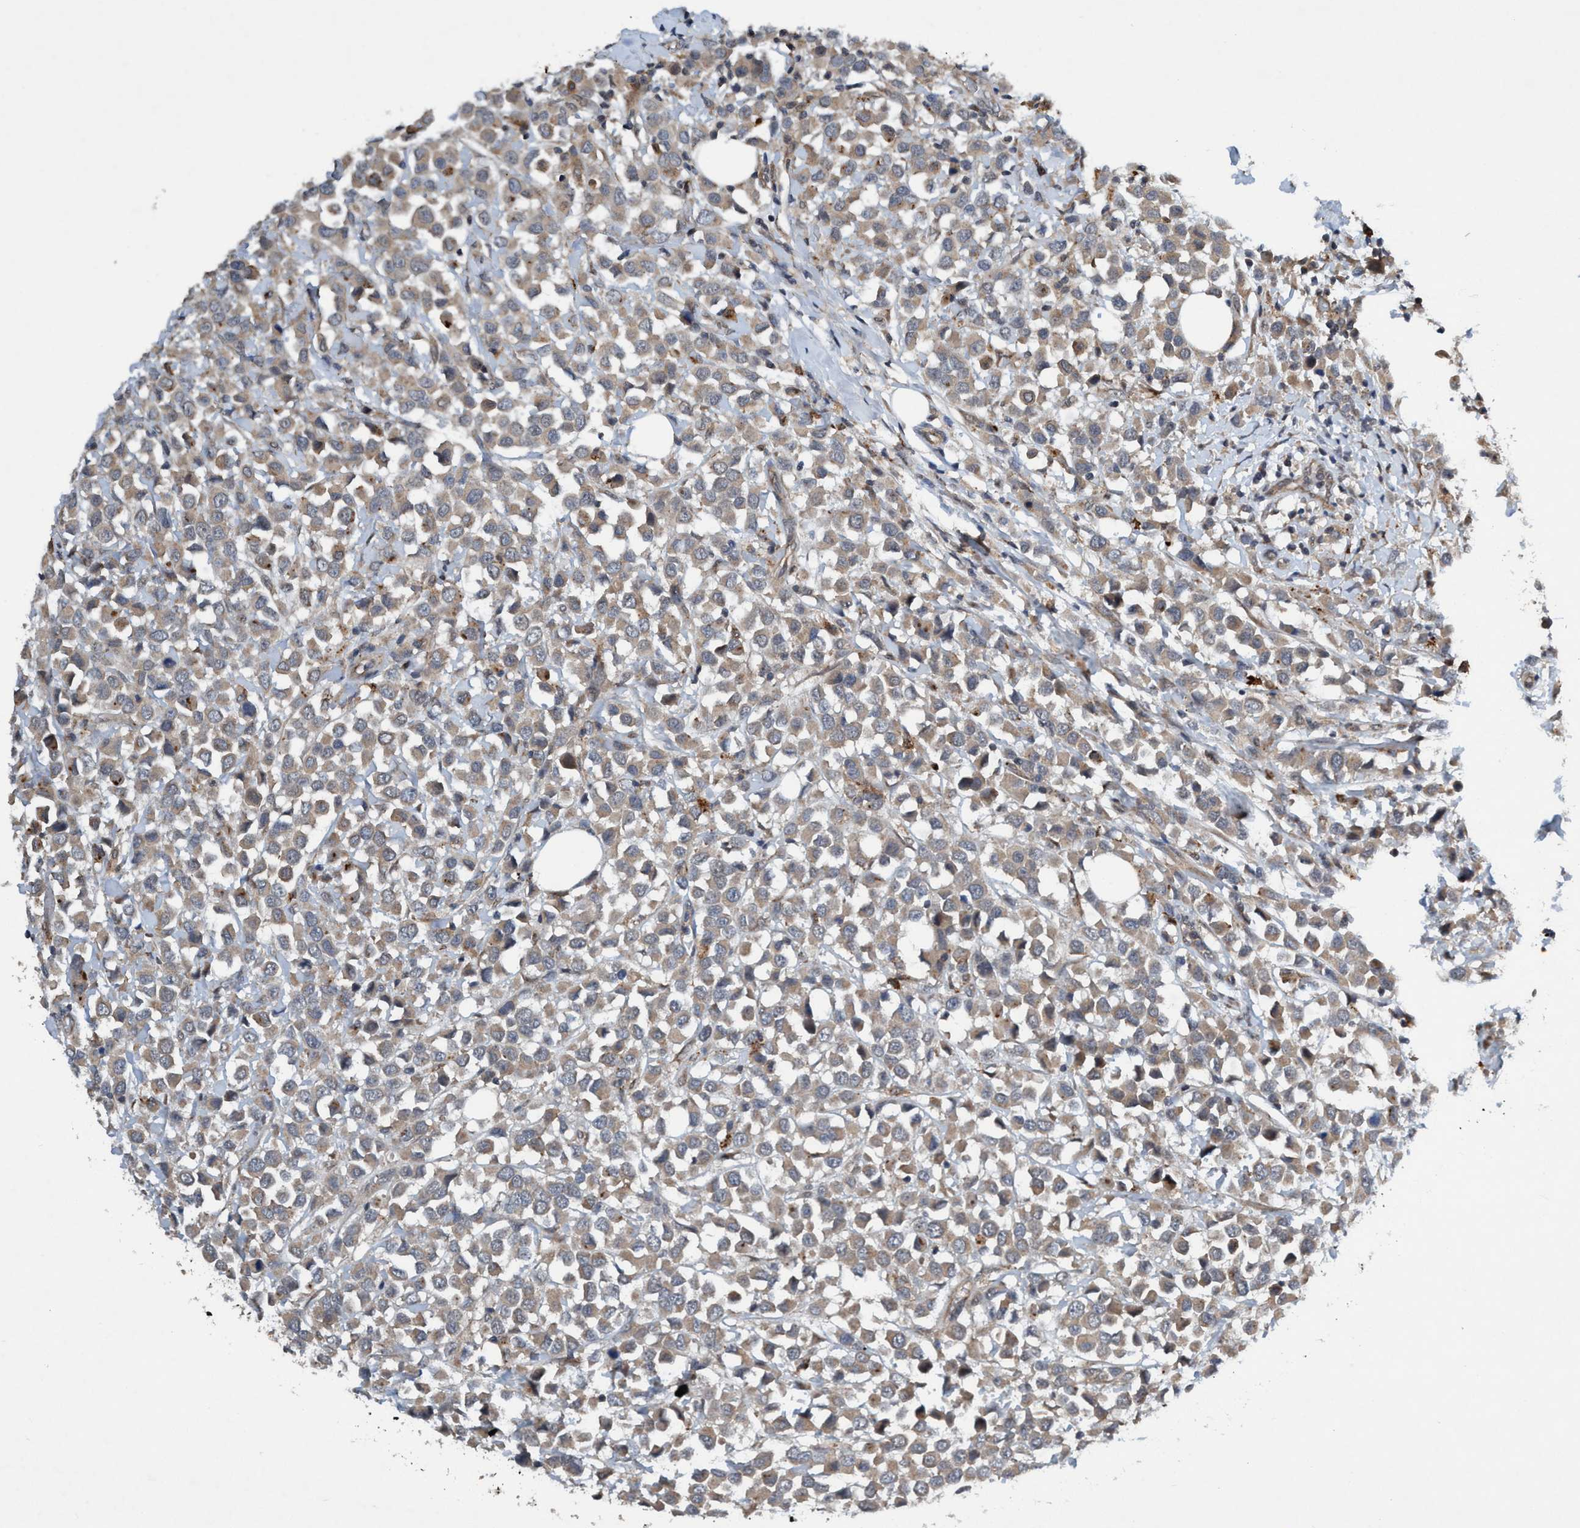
{"staining": {"intensity": "weak", "quantity": ">75%", "location": "cytoplasmic/membranous"}, "tissue": "breast cancer", "cell_type": "Tumor cells", "image_type": "cancer", "snomed": [{"axis": "morphology", "description": "Duct carcinoma"}, {"axis": "topography", "description": "Breast"}], "caption": "Protein analysis of breast cancer tissue reveals weak cytoplasmic/membranous staining in about >75% of tumor cells.", "gene": "TRIM65", "patient": {"sex": "female", "age": 61}}